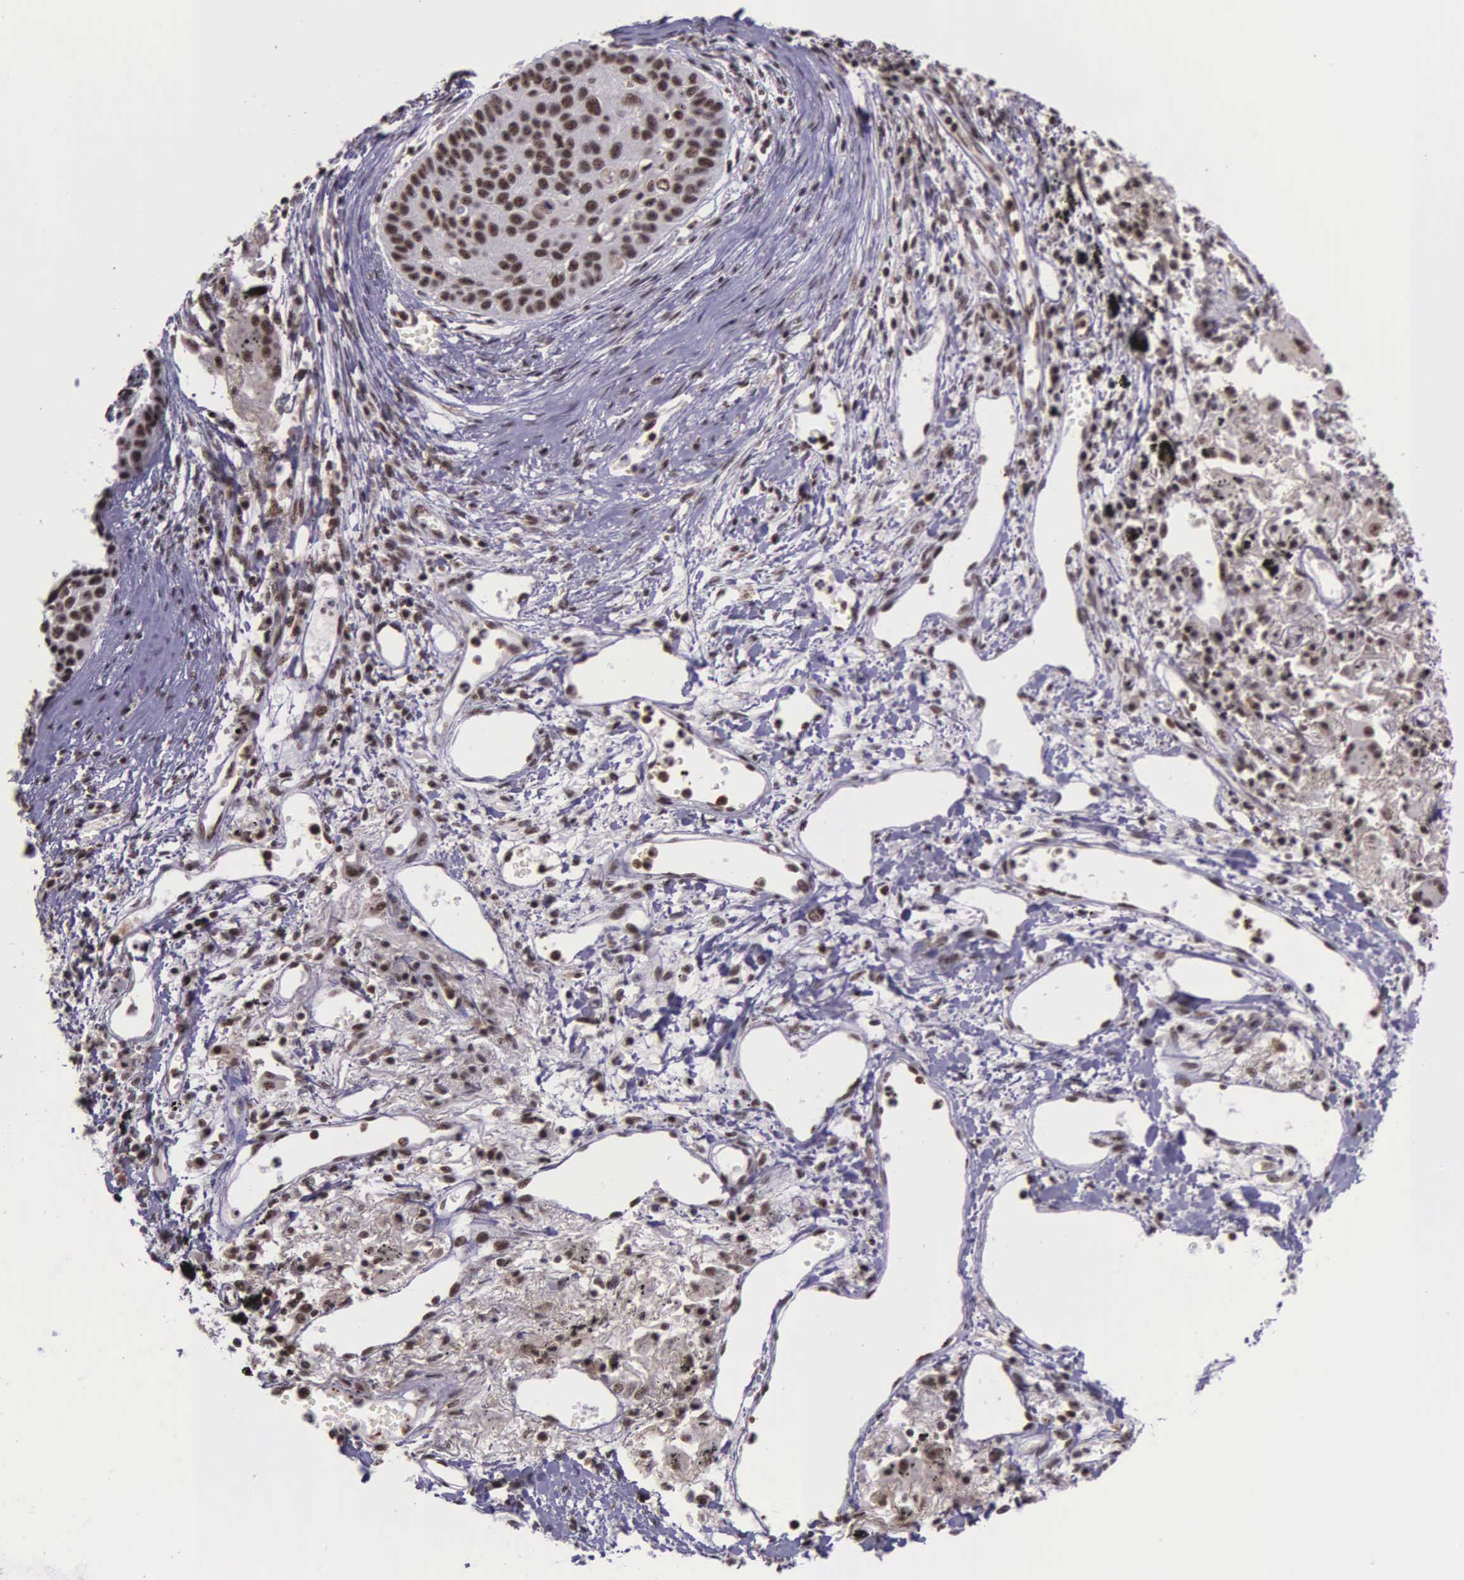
{"staining": {"intensity": "weak", "quantity": ">75%", "location": "nuclear"}, "tissue": "lung cancer", "cell_type": "Tumor cells", "image_type": "cancer", "snomed": [{"axis": "morphology", "description": "Squamous cell carcinoma, NOS"}, {"axis": "topography", "description": "Lung"}], "caption": "The immunohistochemical stain shows weak nuclear expression in tumor cells of lung squamous cell carcinoma tissue. Immunohistochemistry (ihc) stains the protein of interest in brown and the nuclei are stained blue.", "gene": "FAM47A", "patient": {"sex": "male", "age": 71}}